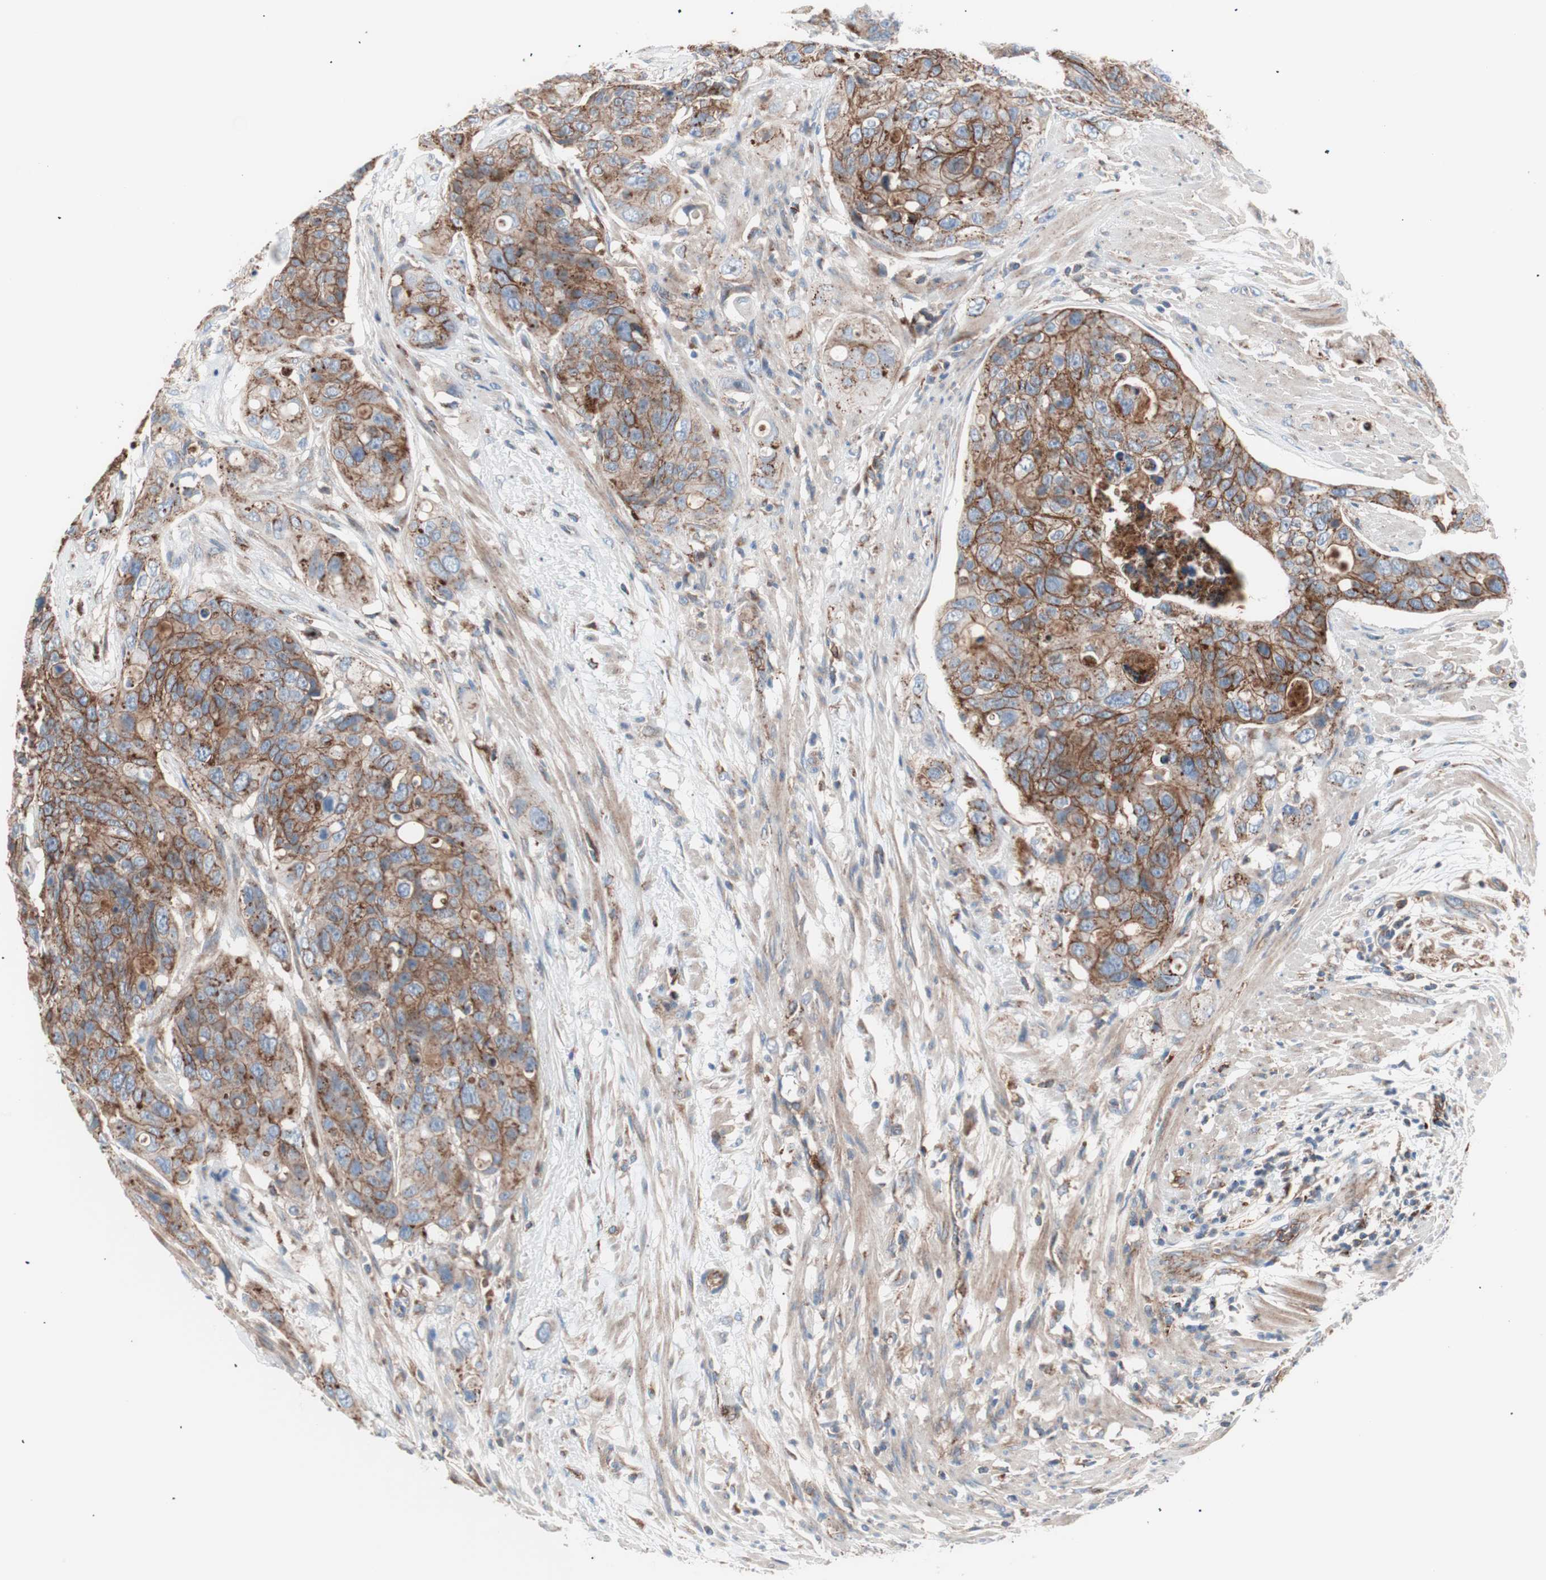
{"staining": {"intensity": "moderate", "quantity": ">75%", "location": "cytoplasmic/membranous"}, "tissue": "colorectal cancer", "cell_type": "Tumor cells", "image_type": "cancer", "snomed": [{"axis": "morphology", "description": "Adenocarcinoma, NOS"}, {"axis": "topography", "description": "Colon"}], "caption": "Immunohistochemistry photomicrograph of colorectal cancer (adenocarcinoma) stained for a protein (brown), which displays medium levels of moderate cytoplasmic/membranous positivity in approximately >75% of tumor cells.", "gene": "FLOT2", "patient": {"sex": "female", "age": 57}}